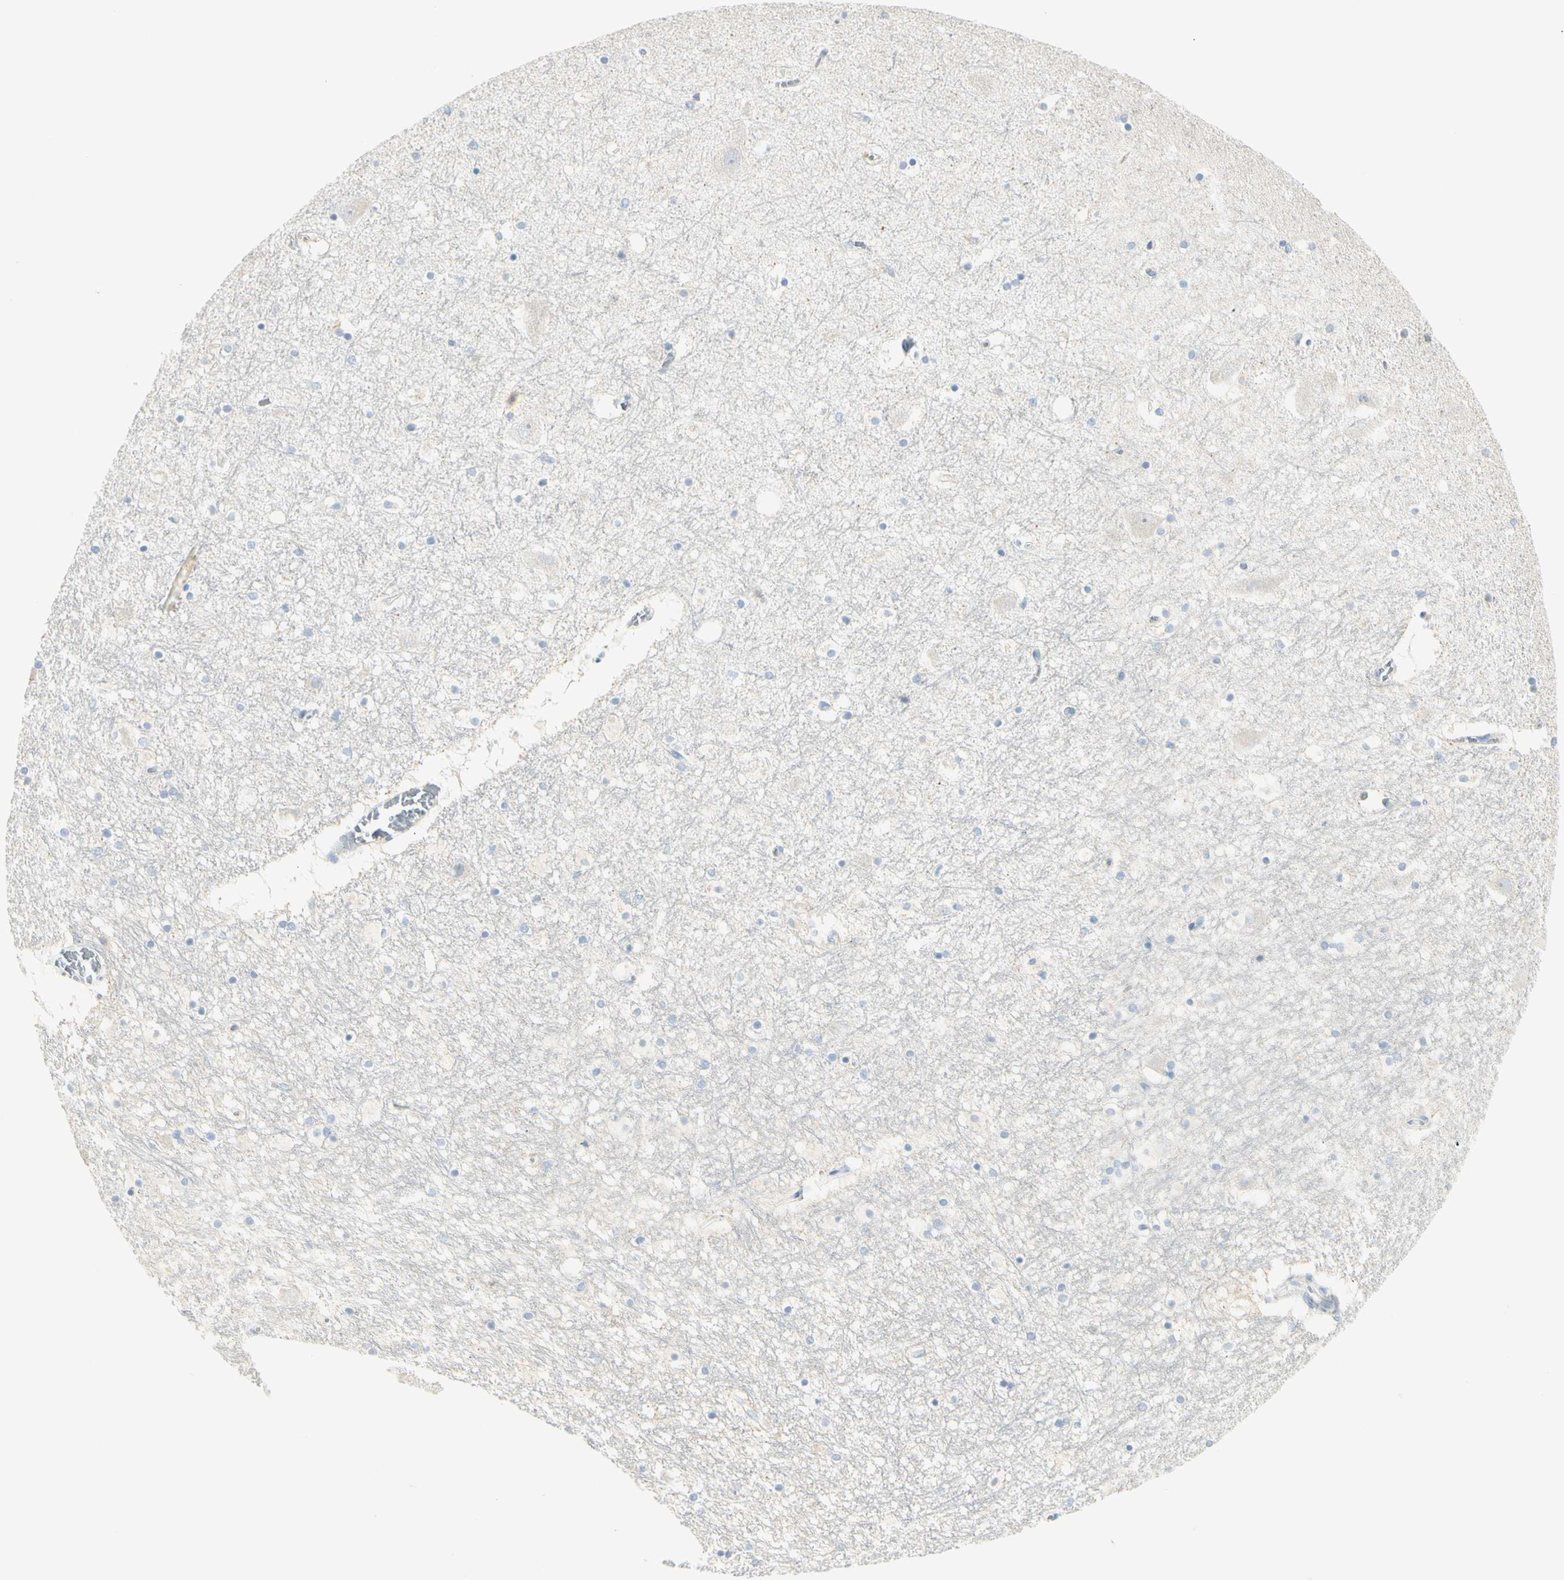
{"staining": {"intensity": "negative", "quantity": "none", "location": "none"}, "tissue": "hippocampus", "cell_type": "Glial cells", "image_type": "normal", "snomed": [{"axis": "morphology", "description": "Normal tissue, NOS"}, {"axis": "topography", "description": "Hippocampus"}], "caption": "Photomicrograph shows no protein positivity in glial cells of unremarkable hippocampus.", "gene": "TNFSF11", "patient": {"sex": "male", "age": 45}}